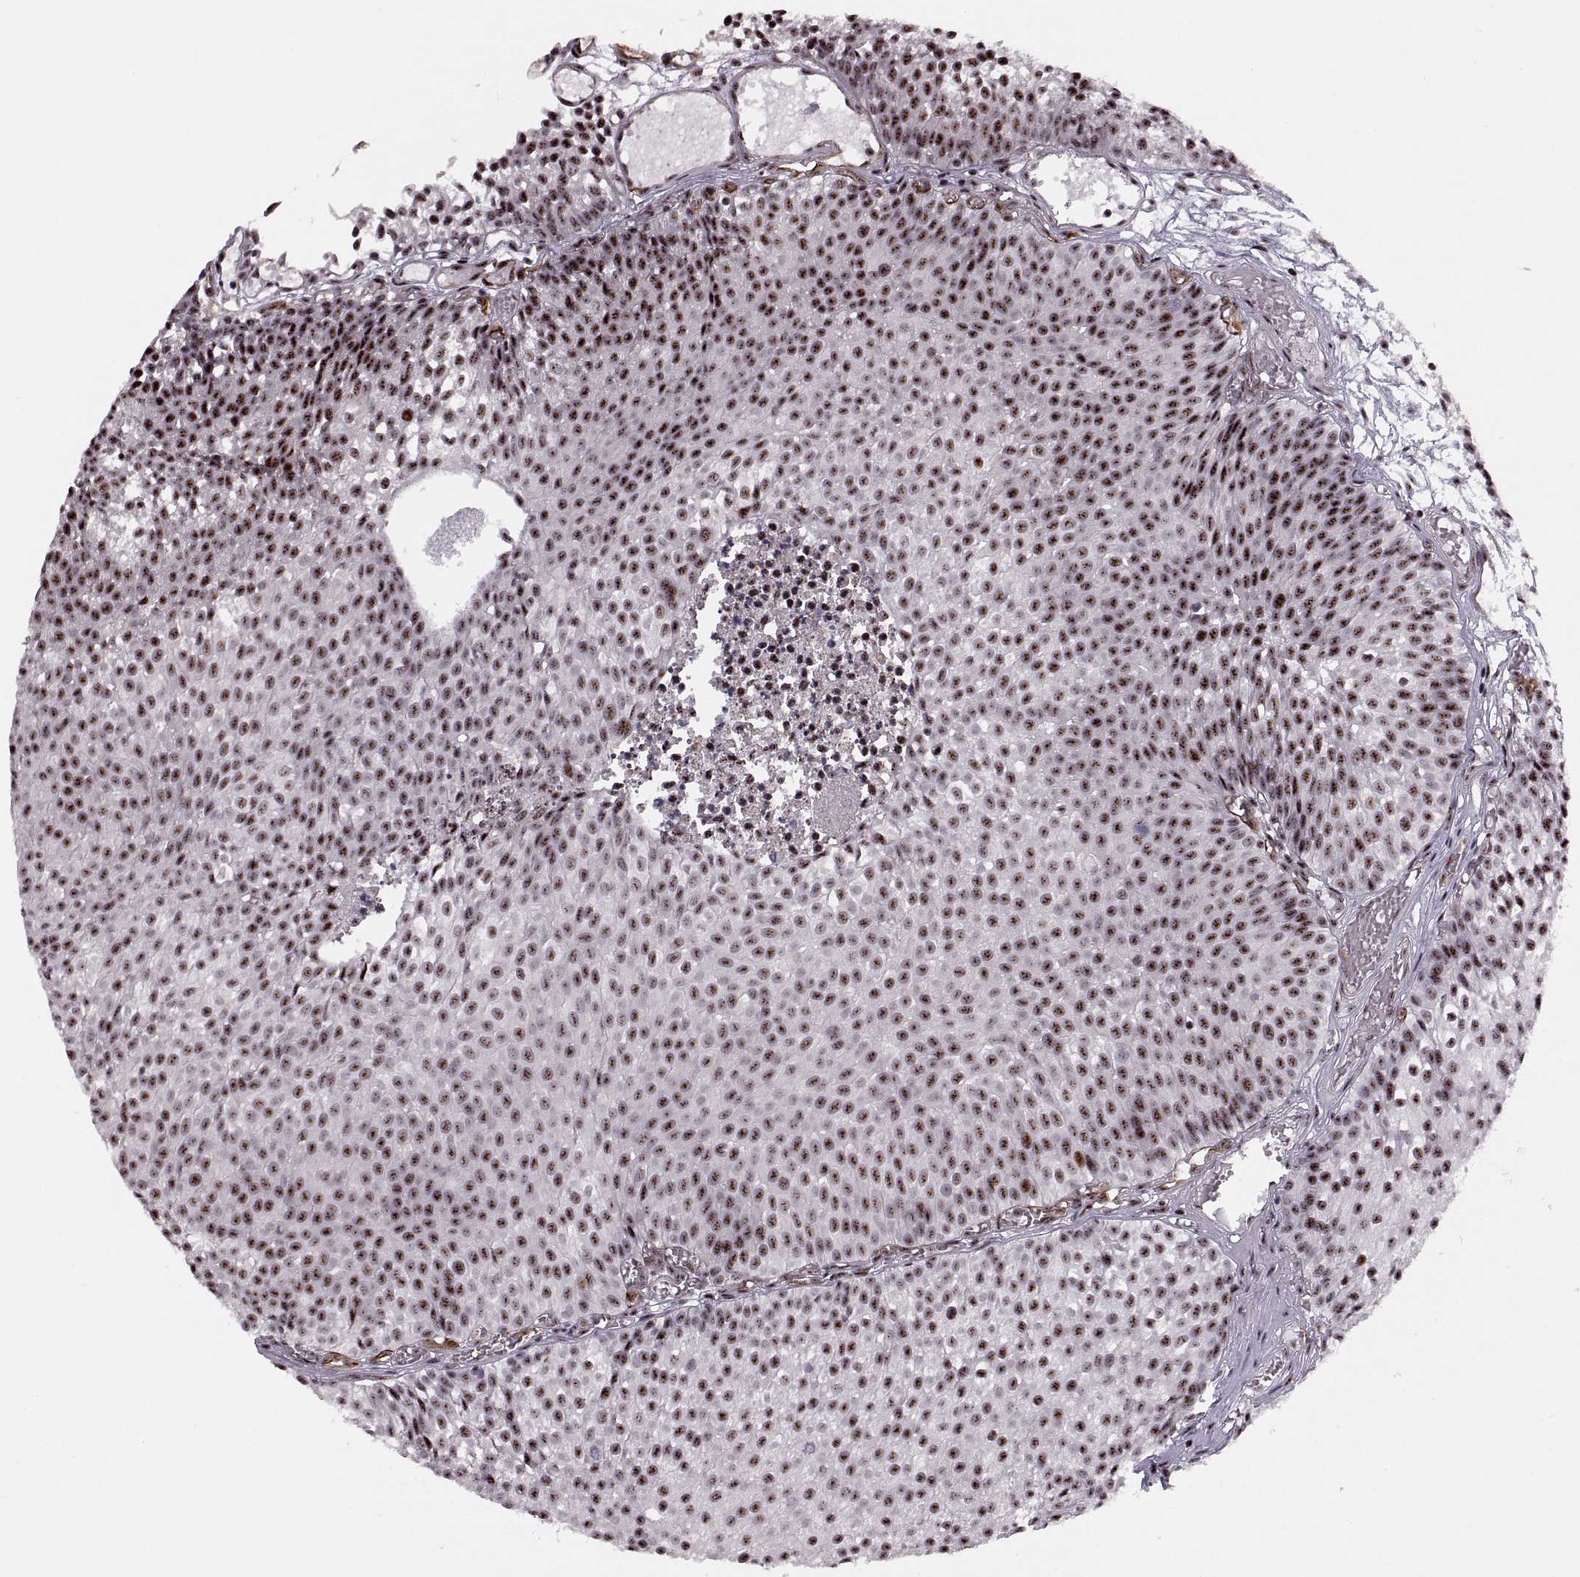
{"staining": {"intensity": "strong", "quantity": ">75%", "location": "nuclear"}, "tissue": "urothelial cancer", "cell_type": "Tumor cells", "image_type": "cancer", "snomed": [{"axis": "morphology", "description": "Urothelial carcinoma, Low grade"}, {"axis": "topography", "description": "Urinary bladder"}], "caption": "Immunohistochemical staining of human low-grade urothelial carcinoma exhibits strong nuclear protein expression in about >75% of tumor cells.", "gene": "ZCCHC17", "patient": {"sex": "male", "age": 63}}